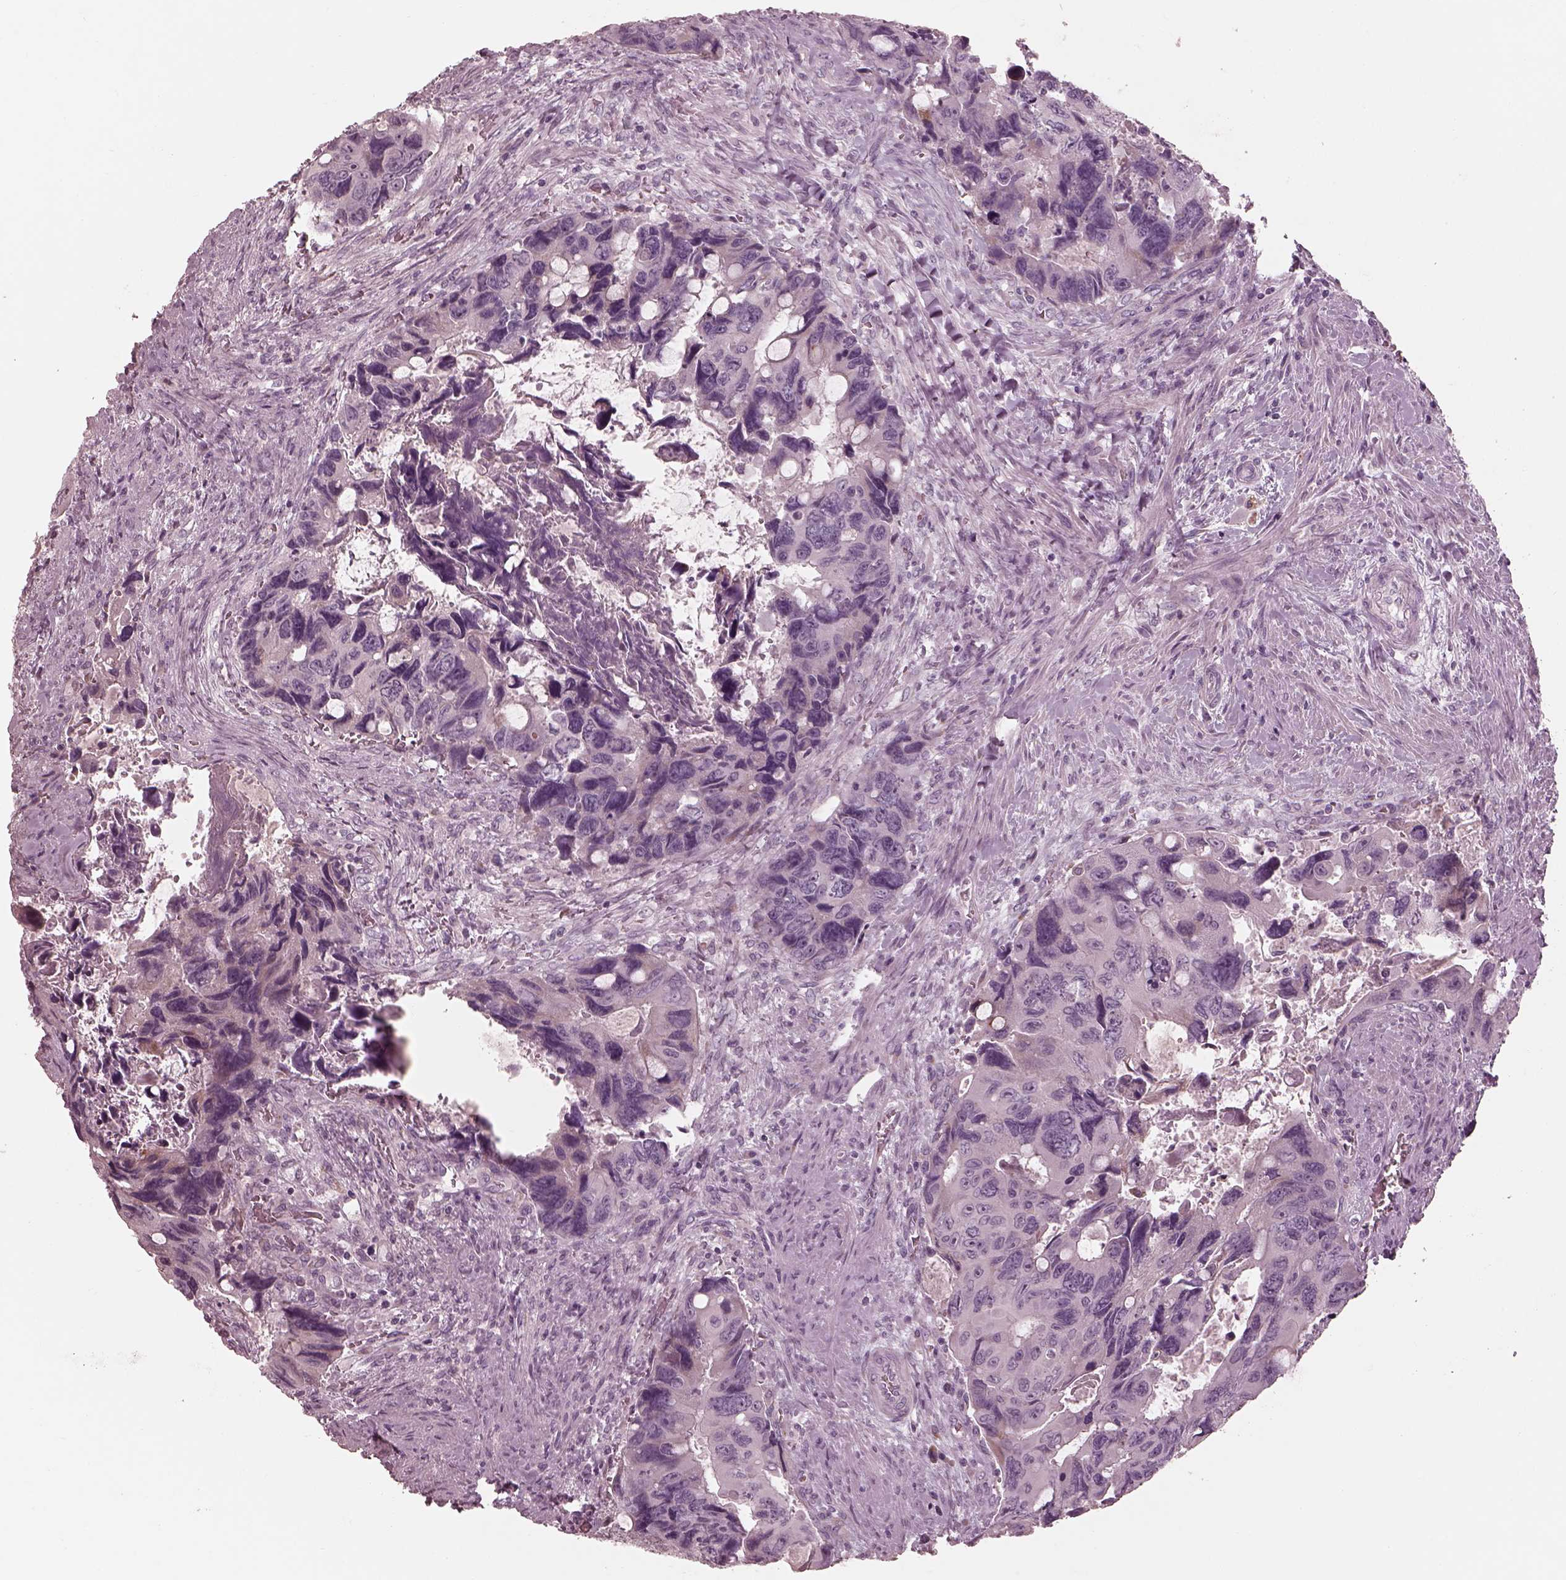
{"staining": {"intensity": "negative", "quantity": "none", "location": "none"}, "tissue": "colorectal cancer", "cell_type": "Tumor cells", "image_type": "cancer", "snomed": [{"axis": "morphology", "description": "Adenocarcinoma, NOS"}, {"axis": "topography", "description": "Rectum"}], "caption": "An IHC image of colorectal adenocarcinoma is shown. There is no staining in tumor cells of colorectal adenocarcinoma. (Immunohistochemistry, brightfield microscopy, high magnification).", "gene": "CADM2", "patient": {"sex": "male", "age": 62}}